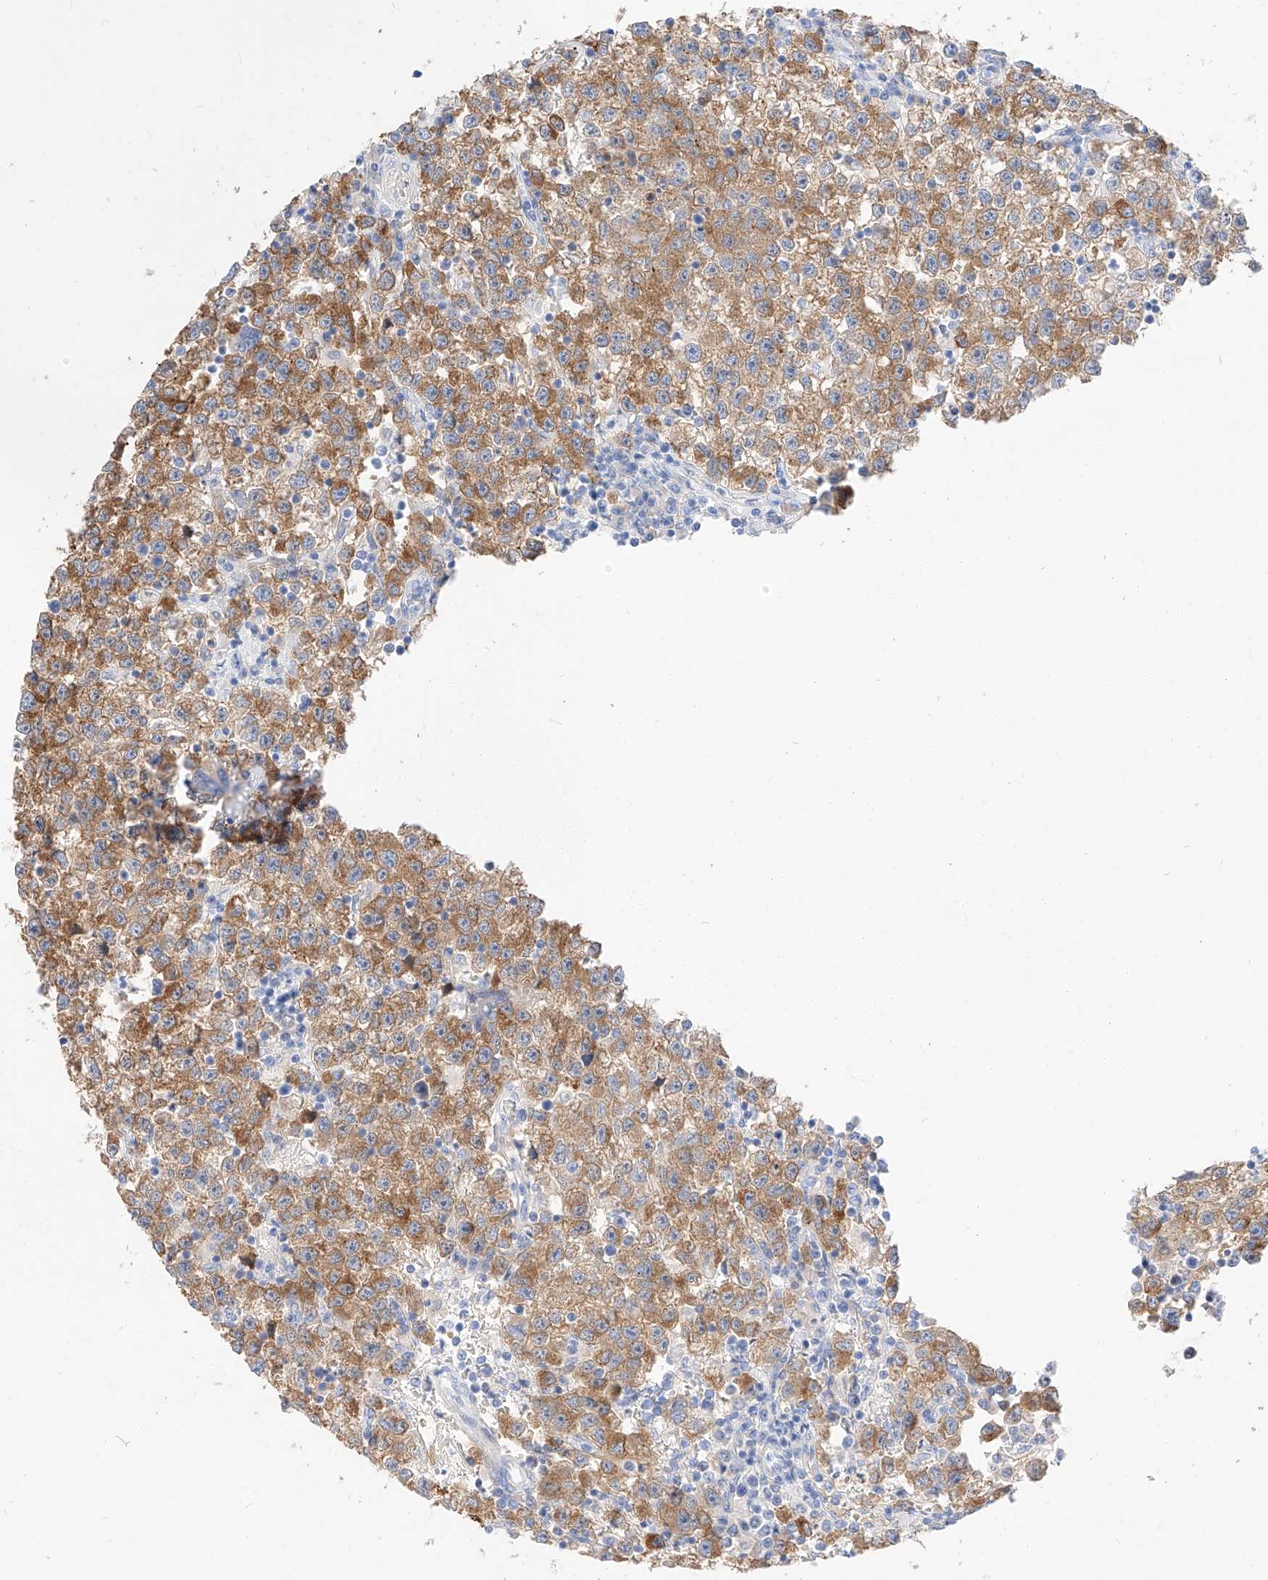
{"staining": {"intensity": "moderate", "quantity": ">75%", "location": "cytoplasmic/membranous"}, "tissue": "testis cancer", "cell_type": "Tumor cells", "image_type": "cancer", "snomed": [{"axis": "morphology", "description": "Seminoma, NOS"}, {"axis": "topography", "description": "Testis"}], "caption": "Tumor cells exhibit moderate cytoplasmic/membranous expression in approximately >75% of cells in testis cancer. (IHC, brightfield microscopy, high magnification).", "gene": "MAP7", "patient": {"sex": "male", "age": 22}}